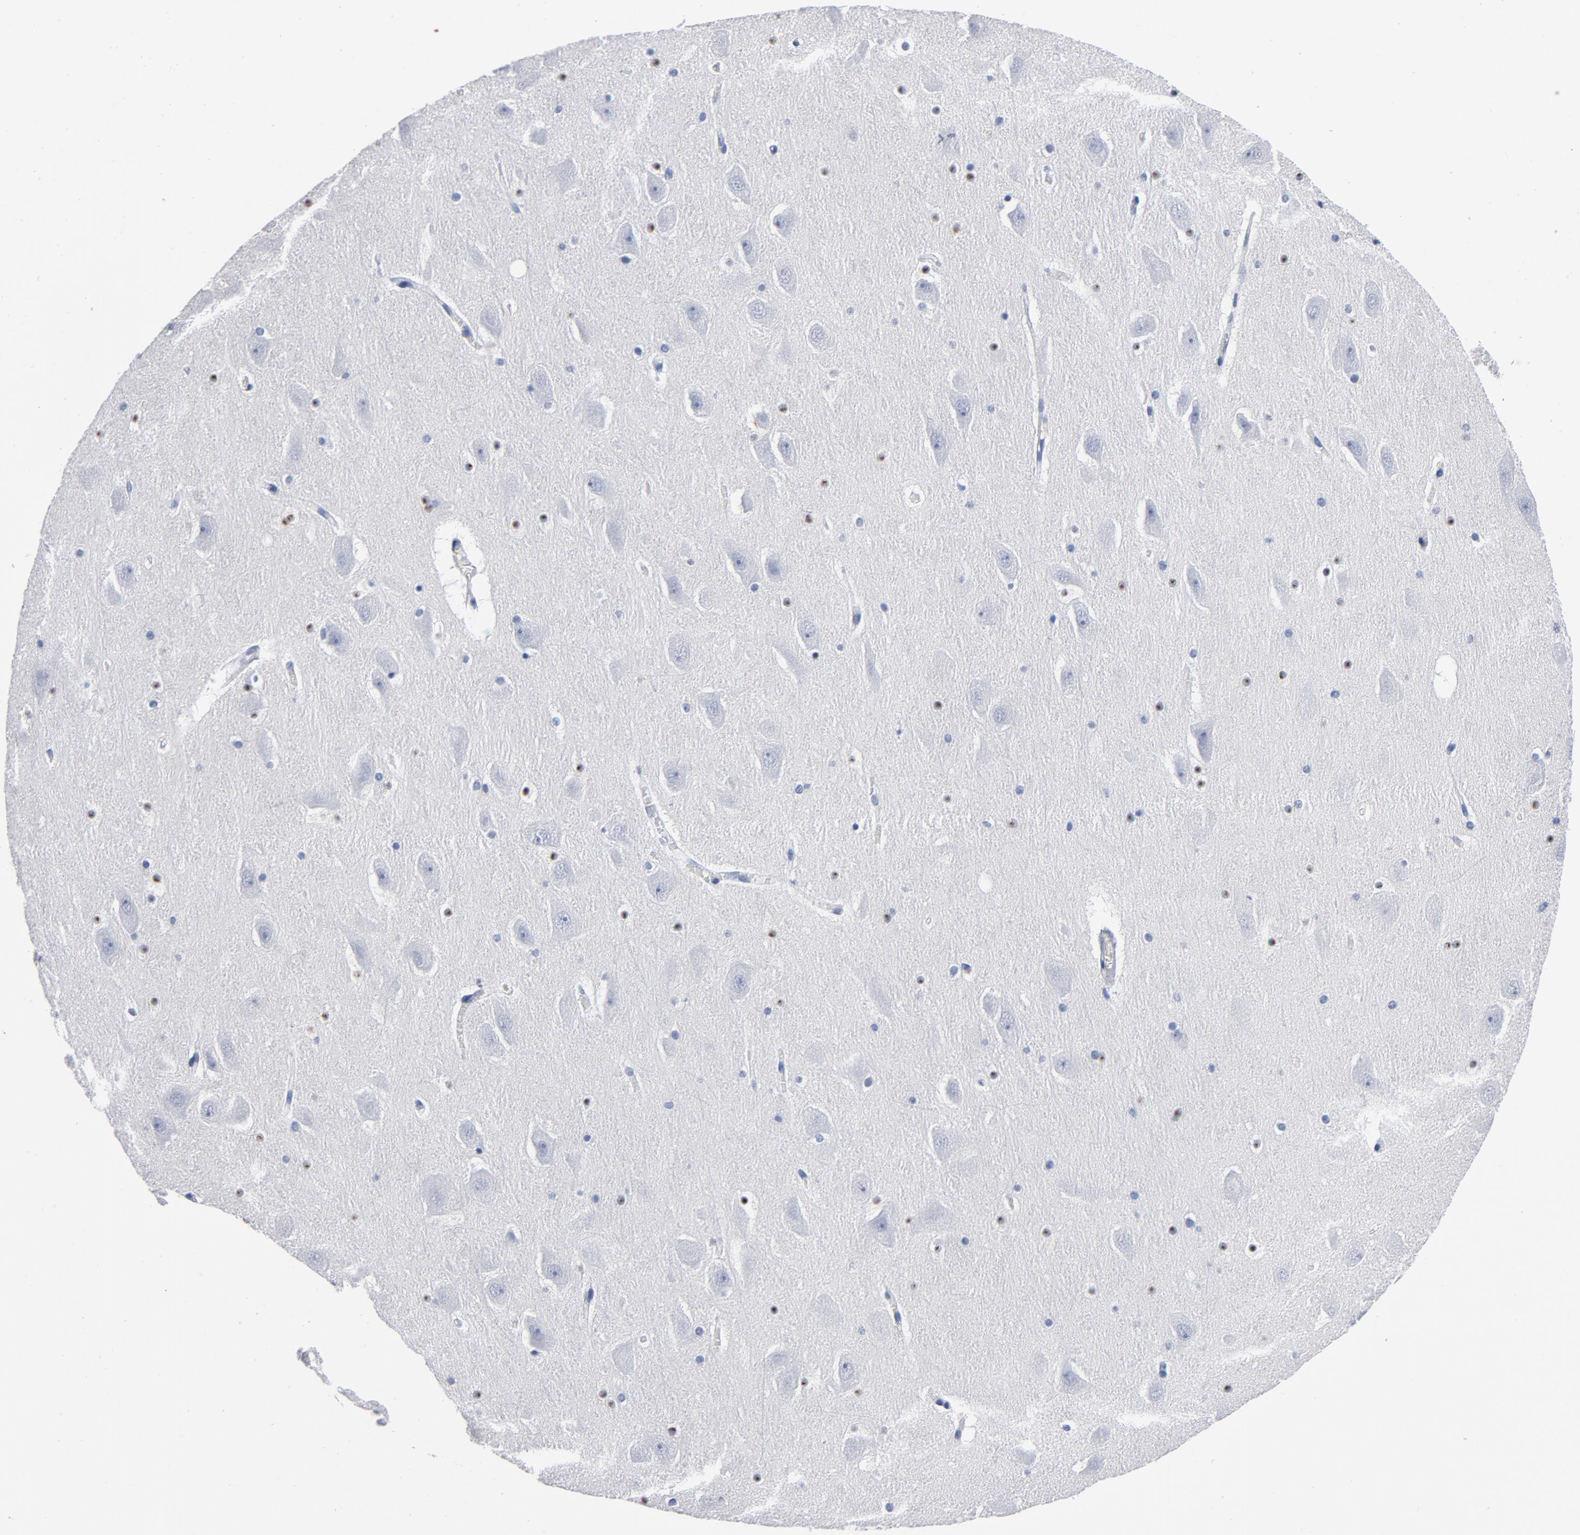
{"staining": {"intensity": "negative", "quantity": "none", "location": "none"}, "tissue": "hippocampus", "cell_type": "Glial cells", "image_type": "normal", "snomed": [{"axis": "morphology", "description": "Normal tissue, NOS"}, {"axis": "topography", "description": "Hippocampus"}], "caption": "This micrograph is of benign hippocampus stained with immunohistochemistry to label a protein in brown with the nuclei are counter-stained blue. There is no staining in glial cells. (DAB (3,3'-diaminobenzidine) IHC visualized using brightfield microscopy, high magnification).", "gene": "CDC20", "patient": {"sex": "male", "age": 45}}